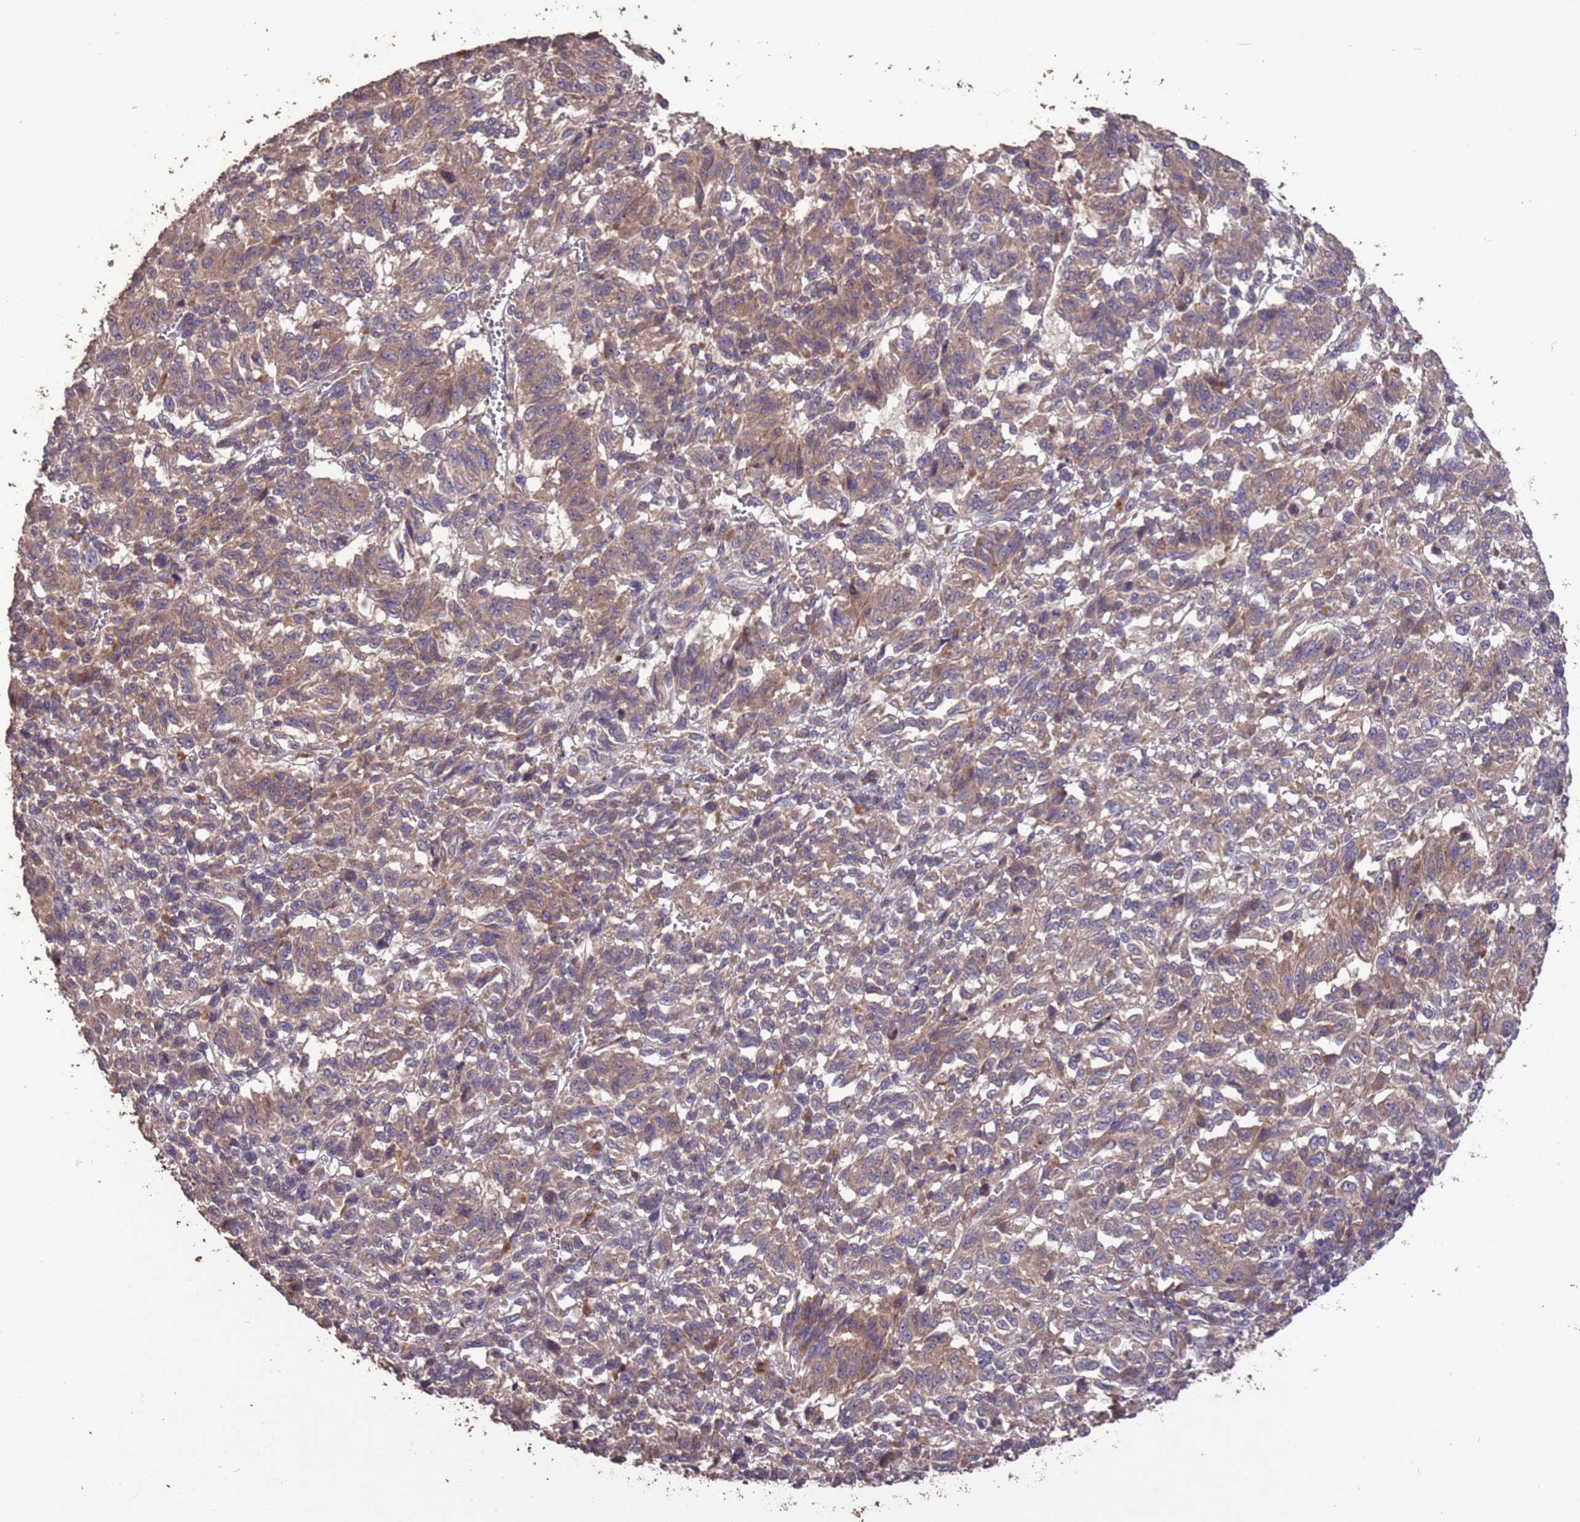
{"staining": {"intensity": "moderate", "quantity": ">75%", "location": "cytoplasmic/membranous"}, "tissue": "melanoma", "cell_type": "Tumor cells", "image_type": "cancer", "snomed": [{"axis": "morphology", "description": "Malignant melanoma, Metastatic site"}, {"axis": "topography", "description": "Lung"}], "caption": "Tumor cells demonstrate medium levels of moderate cytoplasmic/membranous staining in about >75% of cells in human malignant melanoma (metastatic site).", "gene": "SLC9B2", "patient": {"sex": "male", "age": 64}}